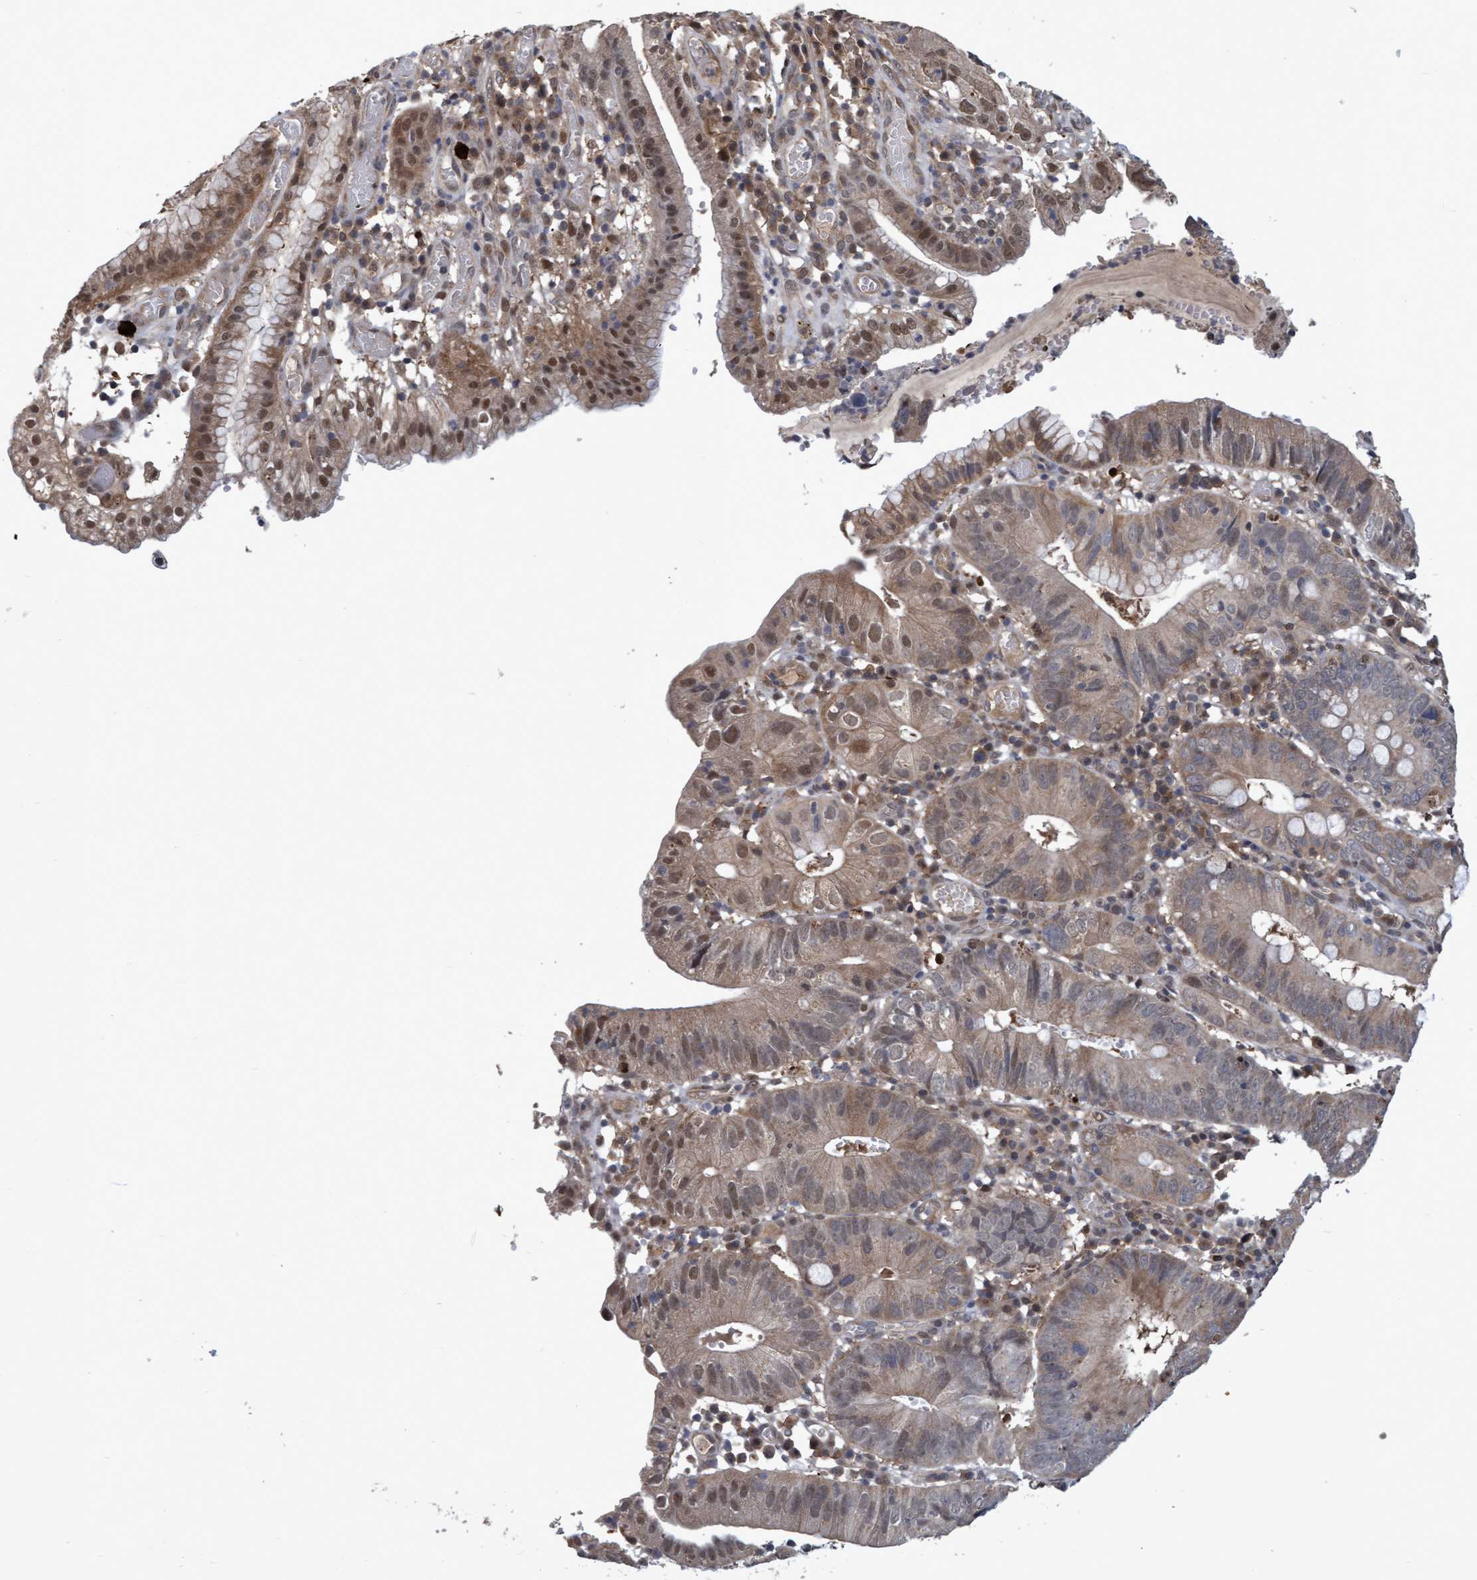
{"staining": {"intensity": "moderate", "quantity": ">75%", "location": "cytoplasmic/membranous,nuclear"}, "tissue": "stomach cancer", "cell_type": "Tumor cells", "image_type": "cancer", "snomed": [{"axis": "morphology", "description": "Adenocarcinoma, NOS"}, {"axis": "topography", "description": "Stomach"}], "caption": "Immunohistochemical staining of stomach adenocarcinoma reveals moderate cytoplasmic/membranous and nuclear protein positivity in approximately >75% of tumor cells. The staining is performed using DAB brown chromogen to label protein expression. The nuclei are counter-stained blue using hematoxylin.", "gene": "PSMB6", "patient": {"sex": "male", "age": 59}}